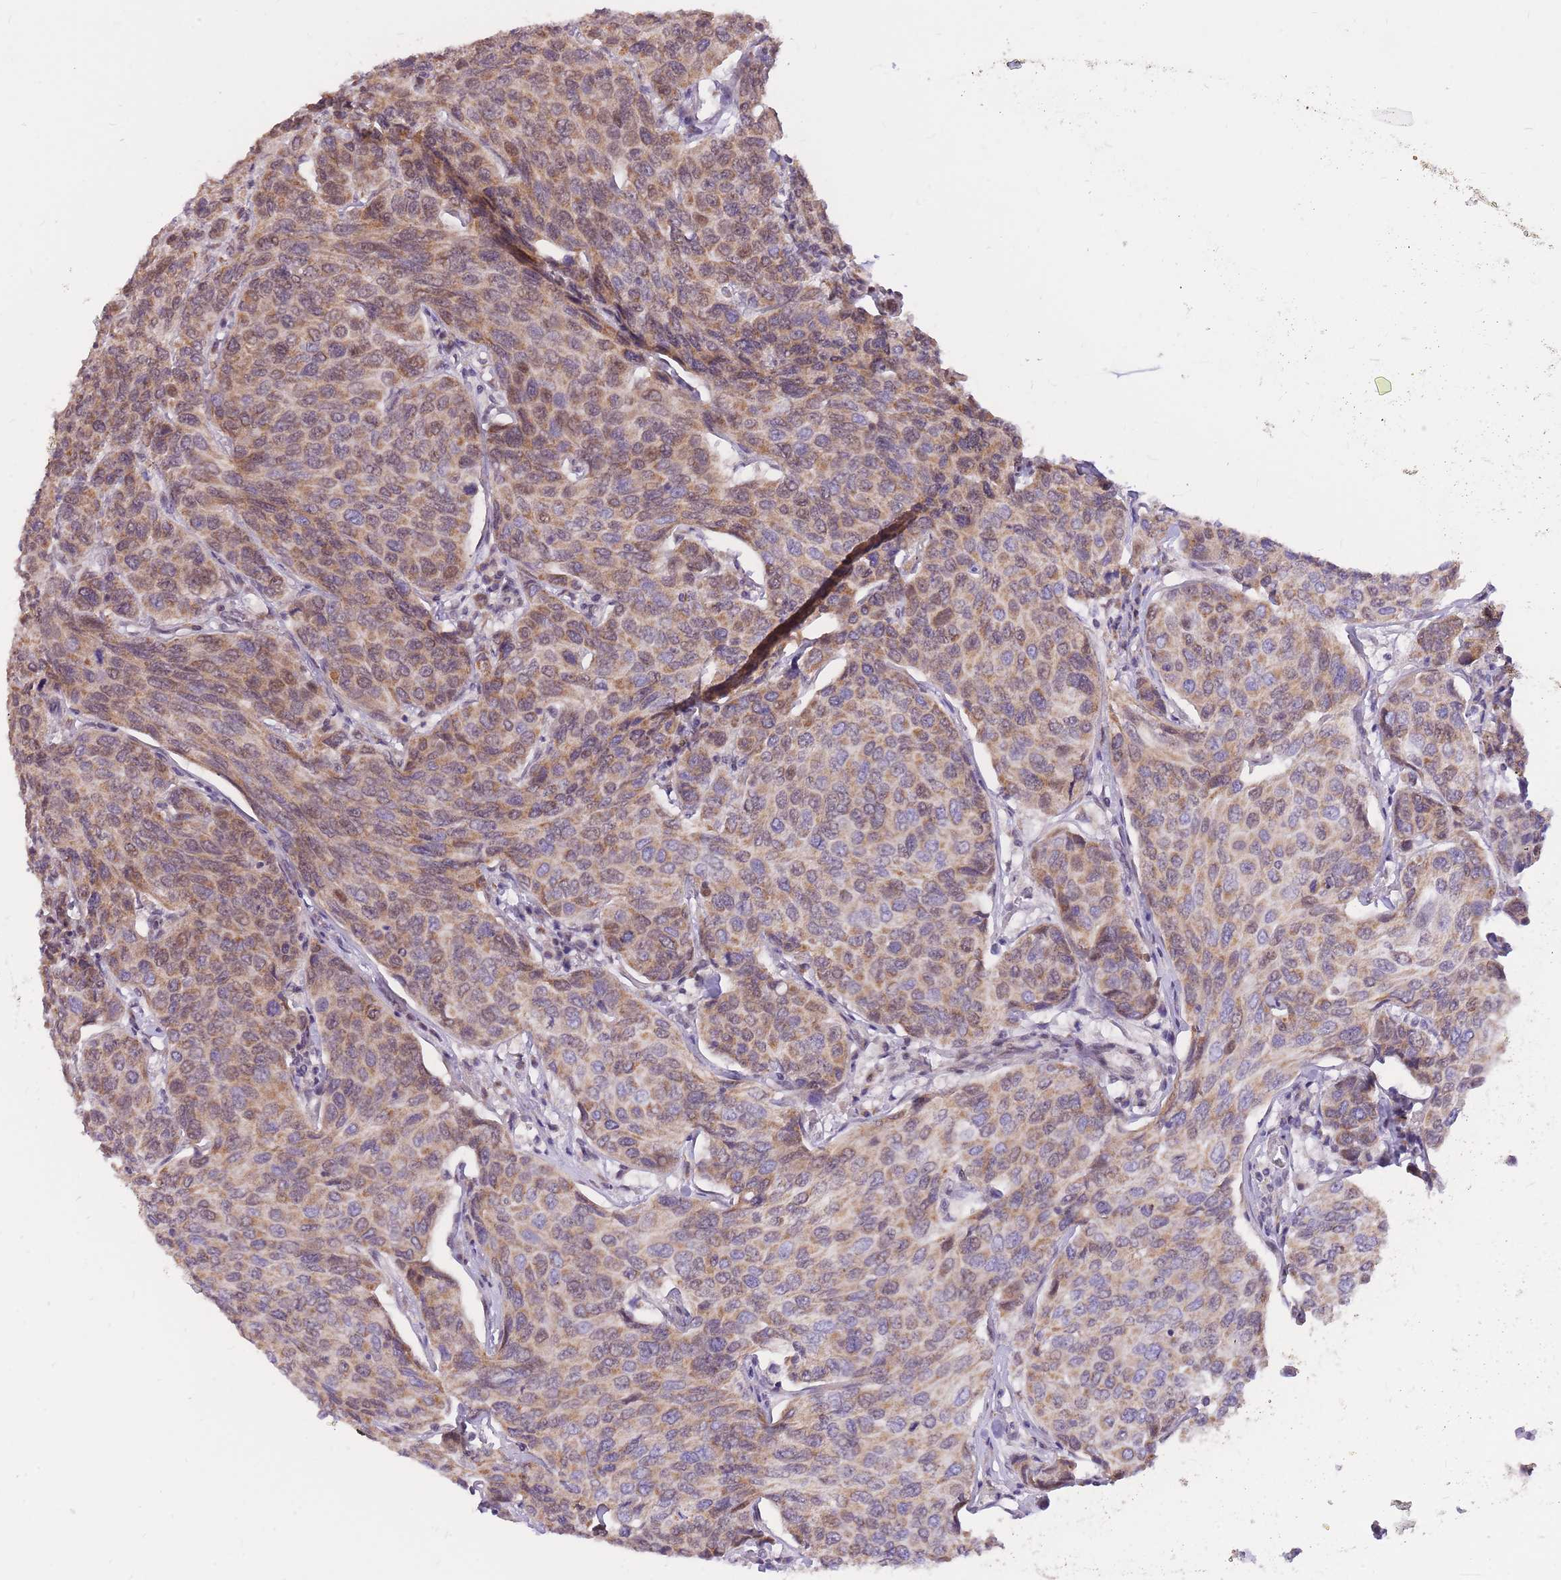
{"staining": {"intensity": "moderate", "quantity": ">75%", "location": "cytoplasmic/membranous"}, "tissue": "breast cancer", "cell_type": "Tumor cells", "image_type": "cancer", "snomed": [{"axis": "morphology", "description": "Duct carcinoma"}, {"axis": "topography", "description": "Breast"}], "caption": "Tumor cells exhibit medium levels of moderate cytoplasmic/membranous positivity in approximately >75% of cells in human intraductal carcinoma (breast).", "gene": "MINDY2", "patient": {"sex": "female", "age": 55}}